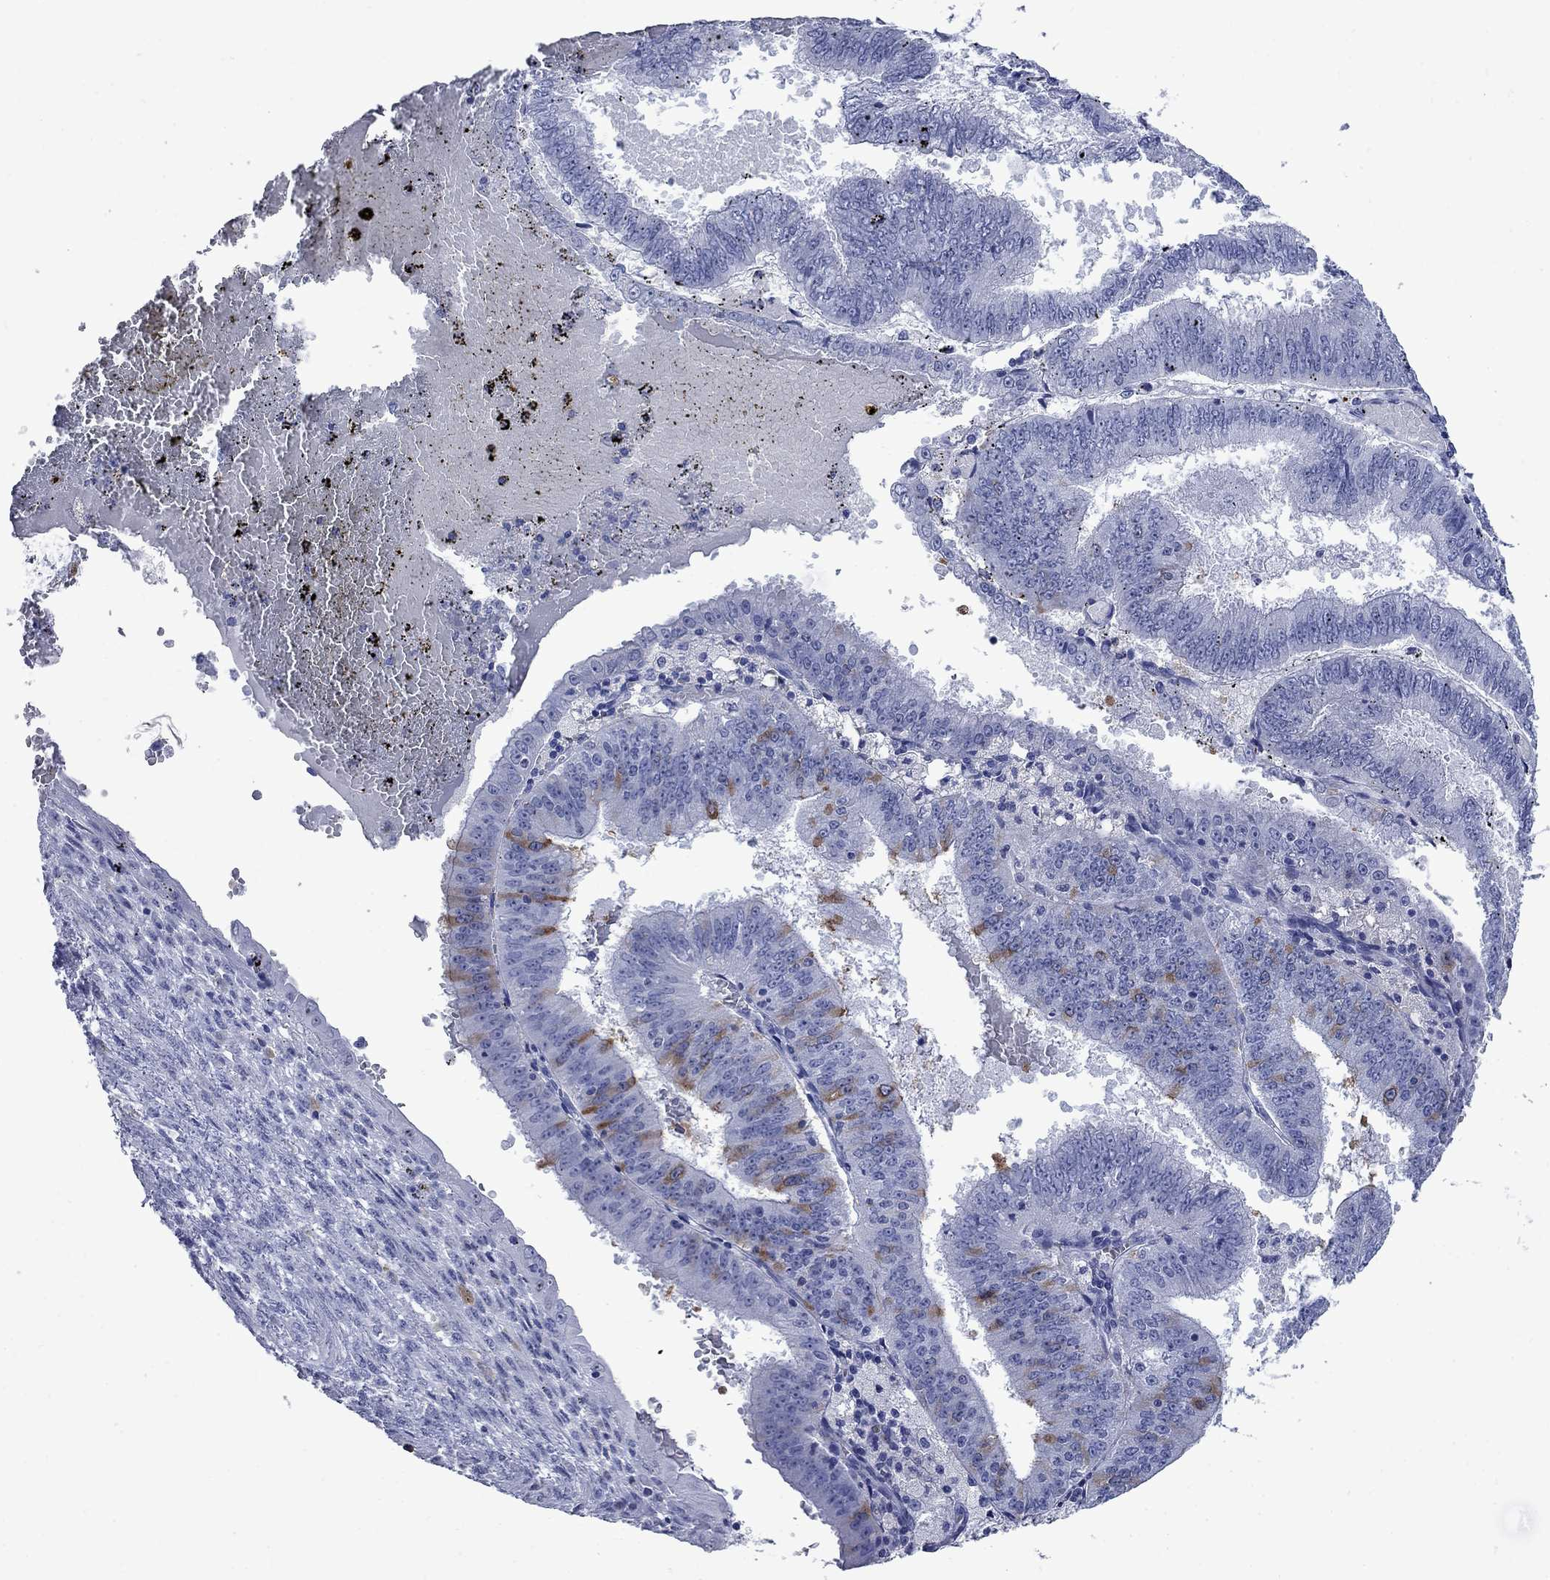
{"staining": {"intensity": "strong", "quantity": "<25%", "location": "cytoplasmic/membranous"}, "tissue": "endometrial cancer", "cell_type": "Tumor cells", "image_type": "cancer", "snomed": [{"axis": "morphology", "description": "Adenocarcinoma, NOS"}, {"axis": "topography", "description": "Endometrium"}], "caption": "Immunohistochemical staining of human endometrial adenocarcinoma displays medium levels of strong cytoplasmic/membranous expression in about <25% of tumor cells.", "gene": "TACC3", "patient": {"sex": "female", "age": 66}}